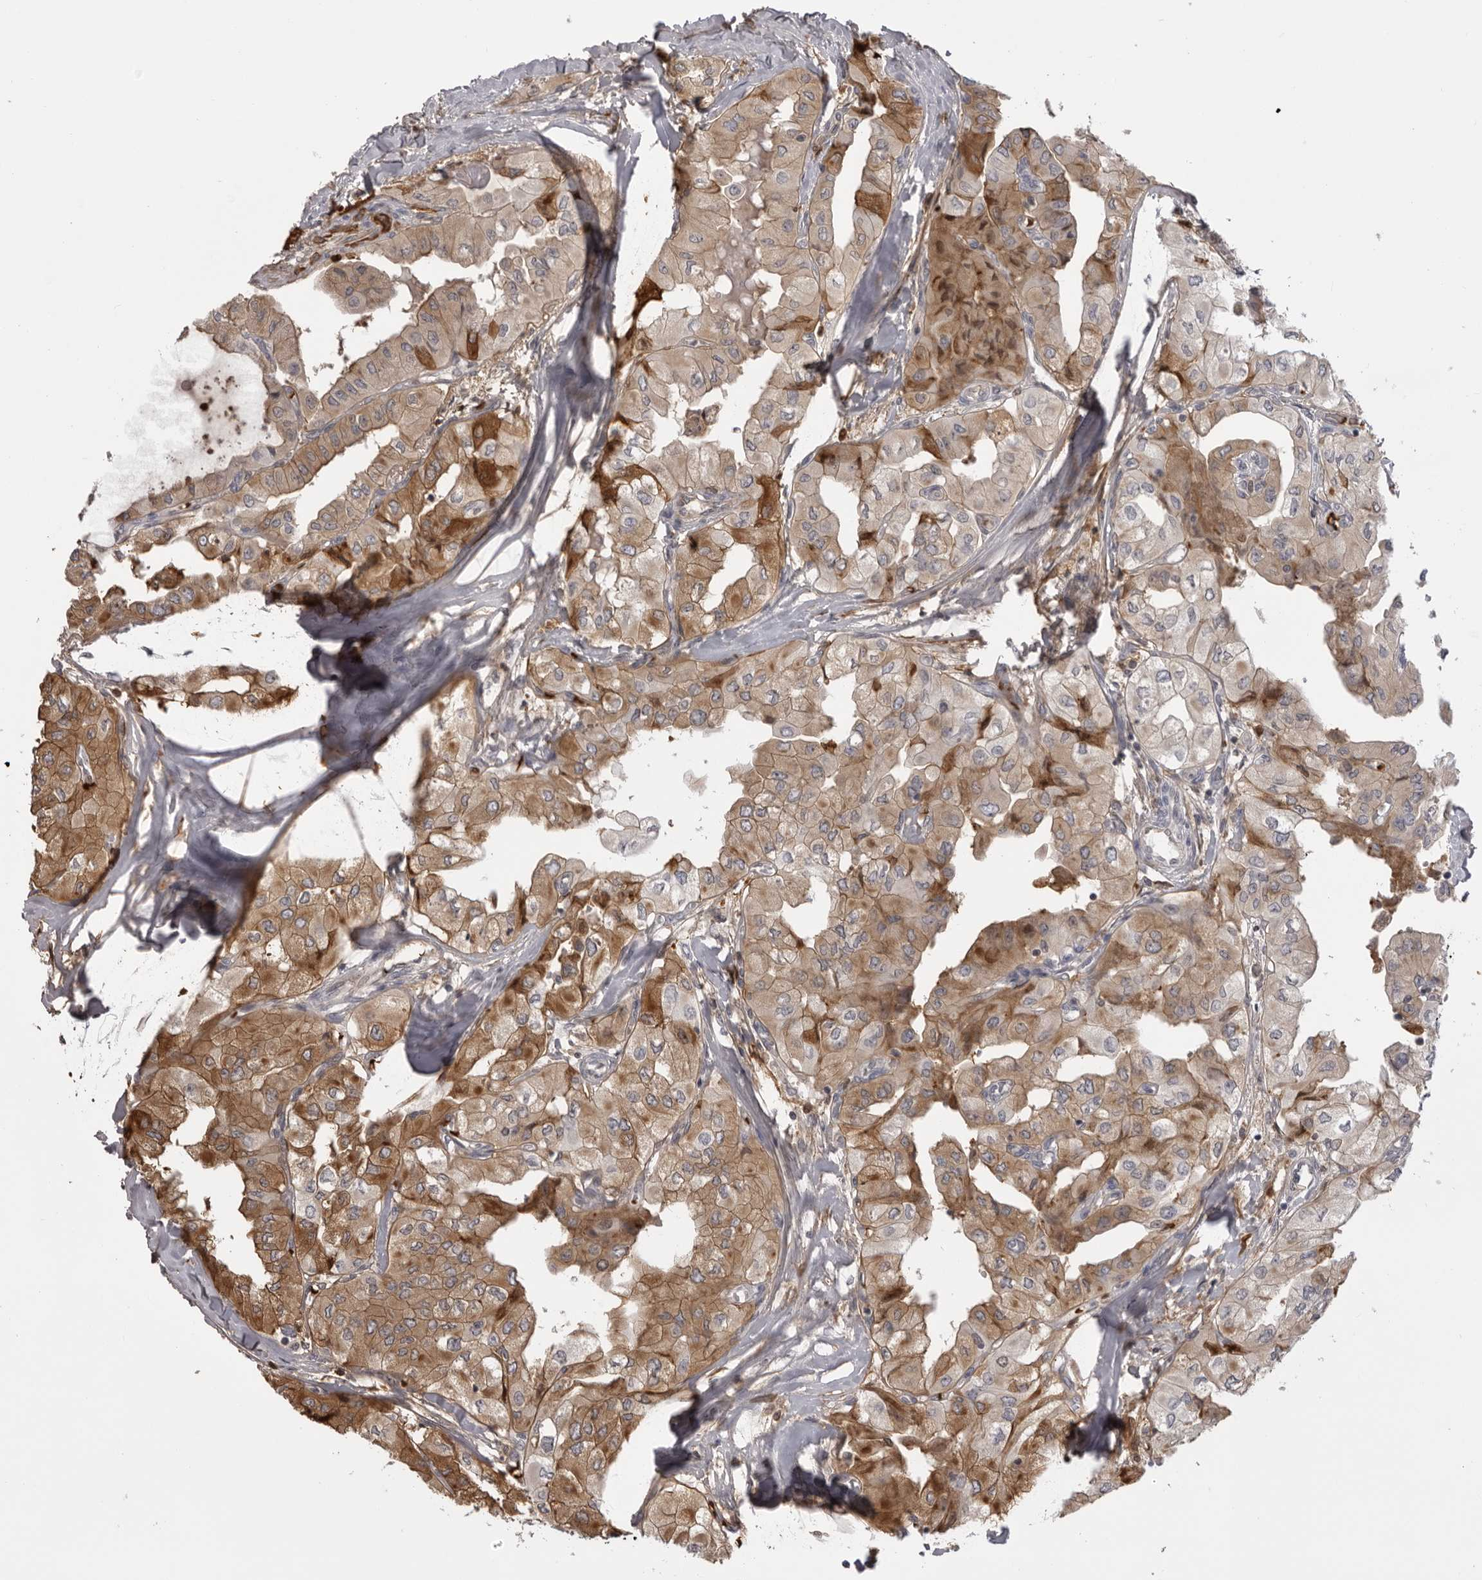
{"staining": {"intensity": "moderate", "quantity": ">75%", "location": "cytoplasmic/membranous"}, "tissue": "thyroid cancer", "cell_type": "Tumor cells", "image_type": "cancer", "snomed": [{"axis": "morphology", "description": "Papillary adenocarcinoma, NOS"}, {"axis": "topography", "description": "Thyroid gland"}], "caption": "Immunohistochemical staining of thyroid cancer (papillary adenocarcinoma) displays moderate cytoplasmic/membranous protein positivity in about >75% of tumor cells.", "gene": "PLEKHF2", "patient": {"sex": "female", "age": 59}}